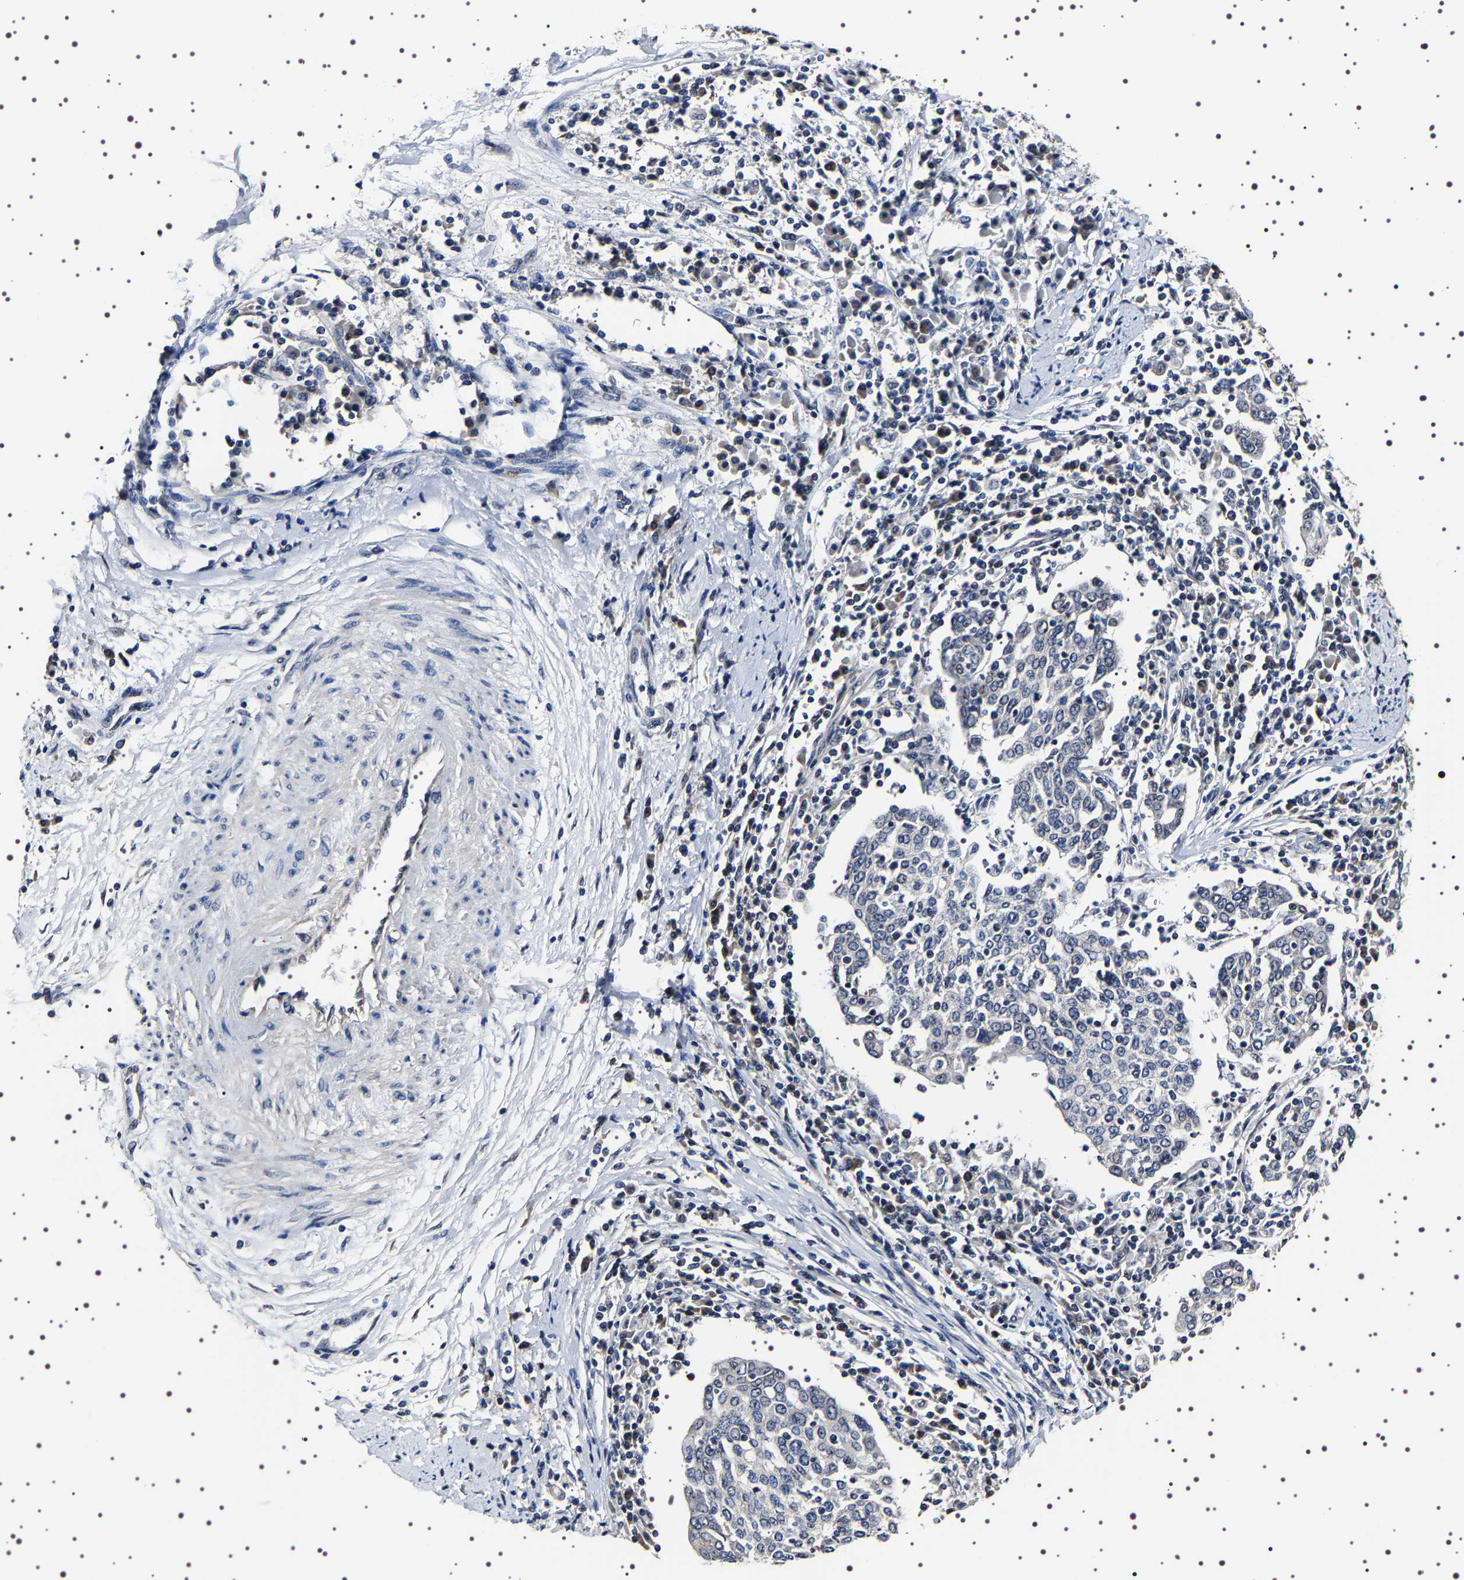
{"staining": {"intensity": "weak", "quantity": "<25%", "location": "nuclear"}, "tissue": "cervical cancer", "cell_type": "Tumor cells", "image_type": "cancer", "snomed": [{"axis": "morphology", "description": "Squamous cell carcinoma, NOS"}, {"axis": "topography", "description": "Cervix"}], "caption": "There is no significant positivity in tumor cells of cervical cancer (squamous cell carcinoma).", "gene": "GNL3", "patient": {"sex": "female", "age": 40}}